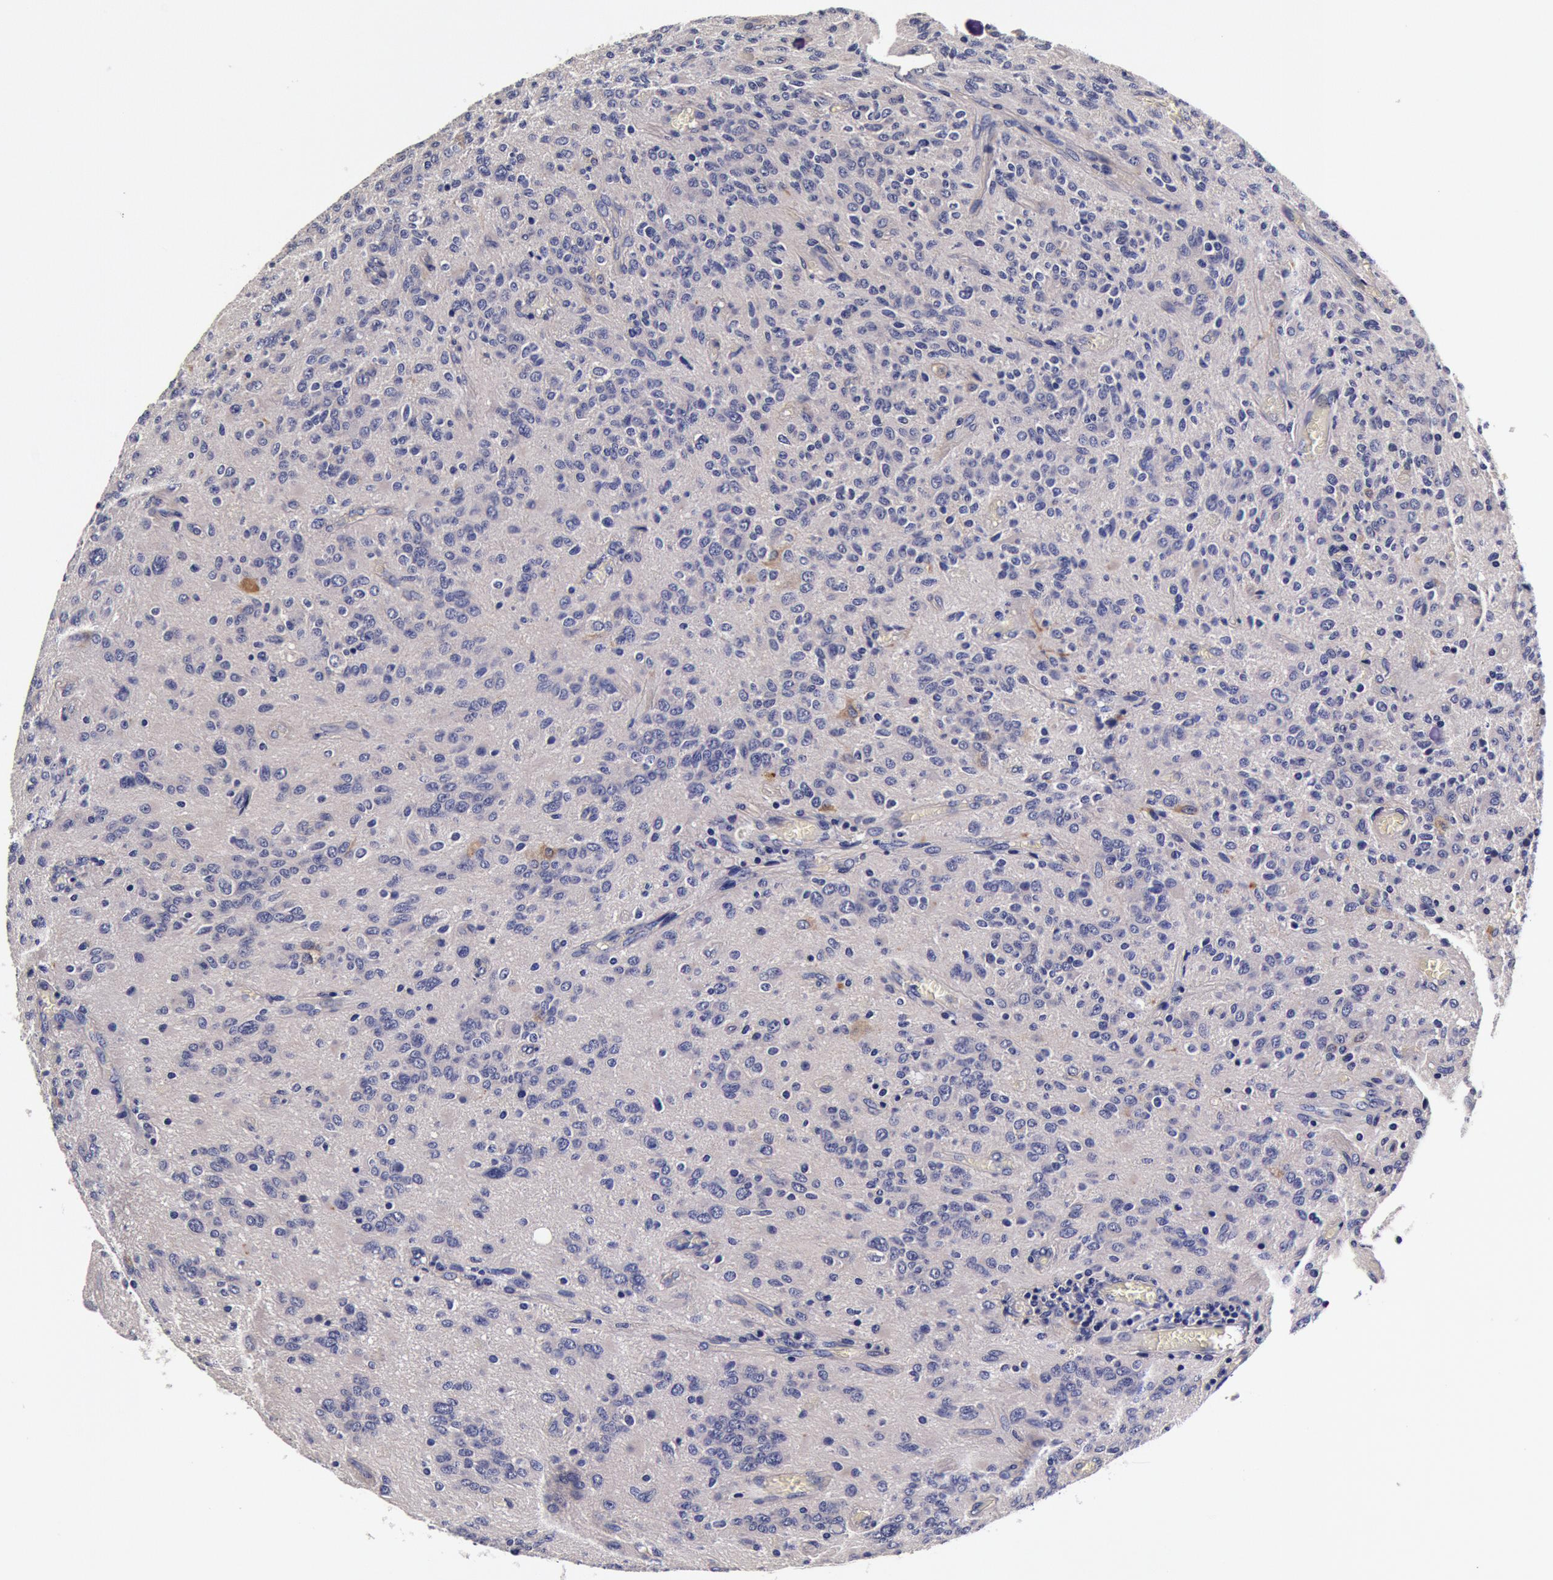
{"staining": {"intensity": "negative", "quantity": "none", "location": "none"}, "tissue": "glioma", "cell_type": "Tumor cells", "image_type": "cancer", "snomed": [{"axis": "morphology", "description": "Glioma, malignant, Low grade"}, {"axis": "topography", "description": "Brain"}], "caption": "Protein analysis of malignant glioma (low-grade) displays no significant positivity in tumor cells.", "gene": "CCDC22", "patient": {"sex": "female", "age": 15}}